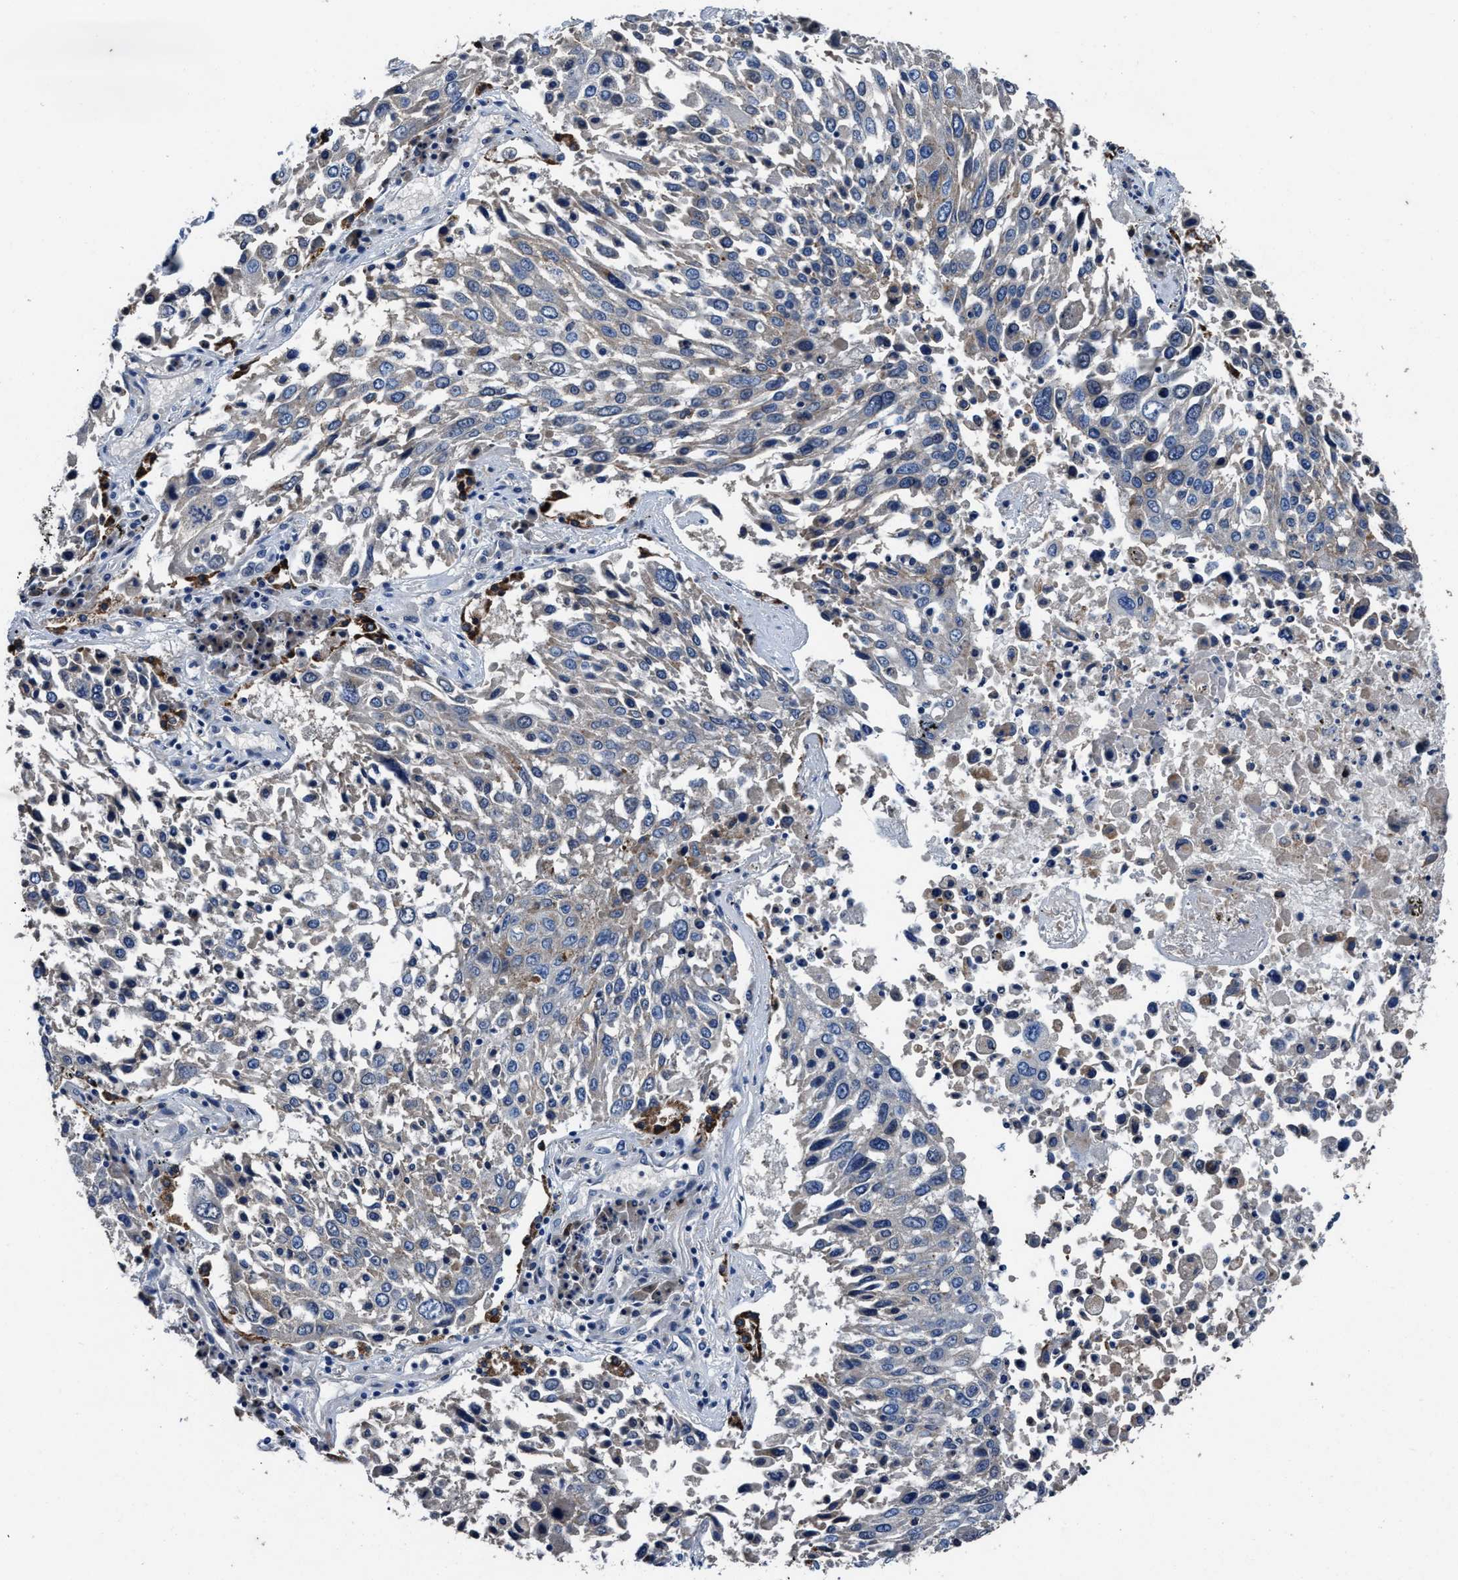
{"staining": {"intensity": "negative", "quantity": "none", "location": "none"}, "tissue": "lung cancer", "cell_type": "Tumor cells", "image_type": "cancer", "snomed": [{"axis": "morphology", "description": "Squamous cell carcinoma, NOS"}, {"axis": "topography", "description": "Lung"}], "caption": "Human lung squamous cell carcinoma stained for a protein using immunohistochemistry (IHC) shows no expression in tumor cells.", "gene": "UBR4", "patient": {"sex": "male", "age": 65}}